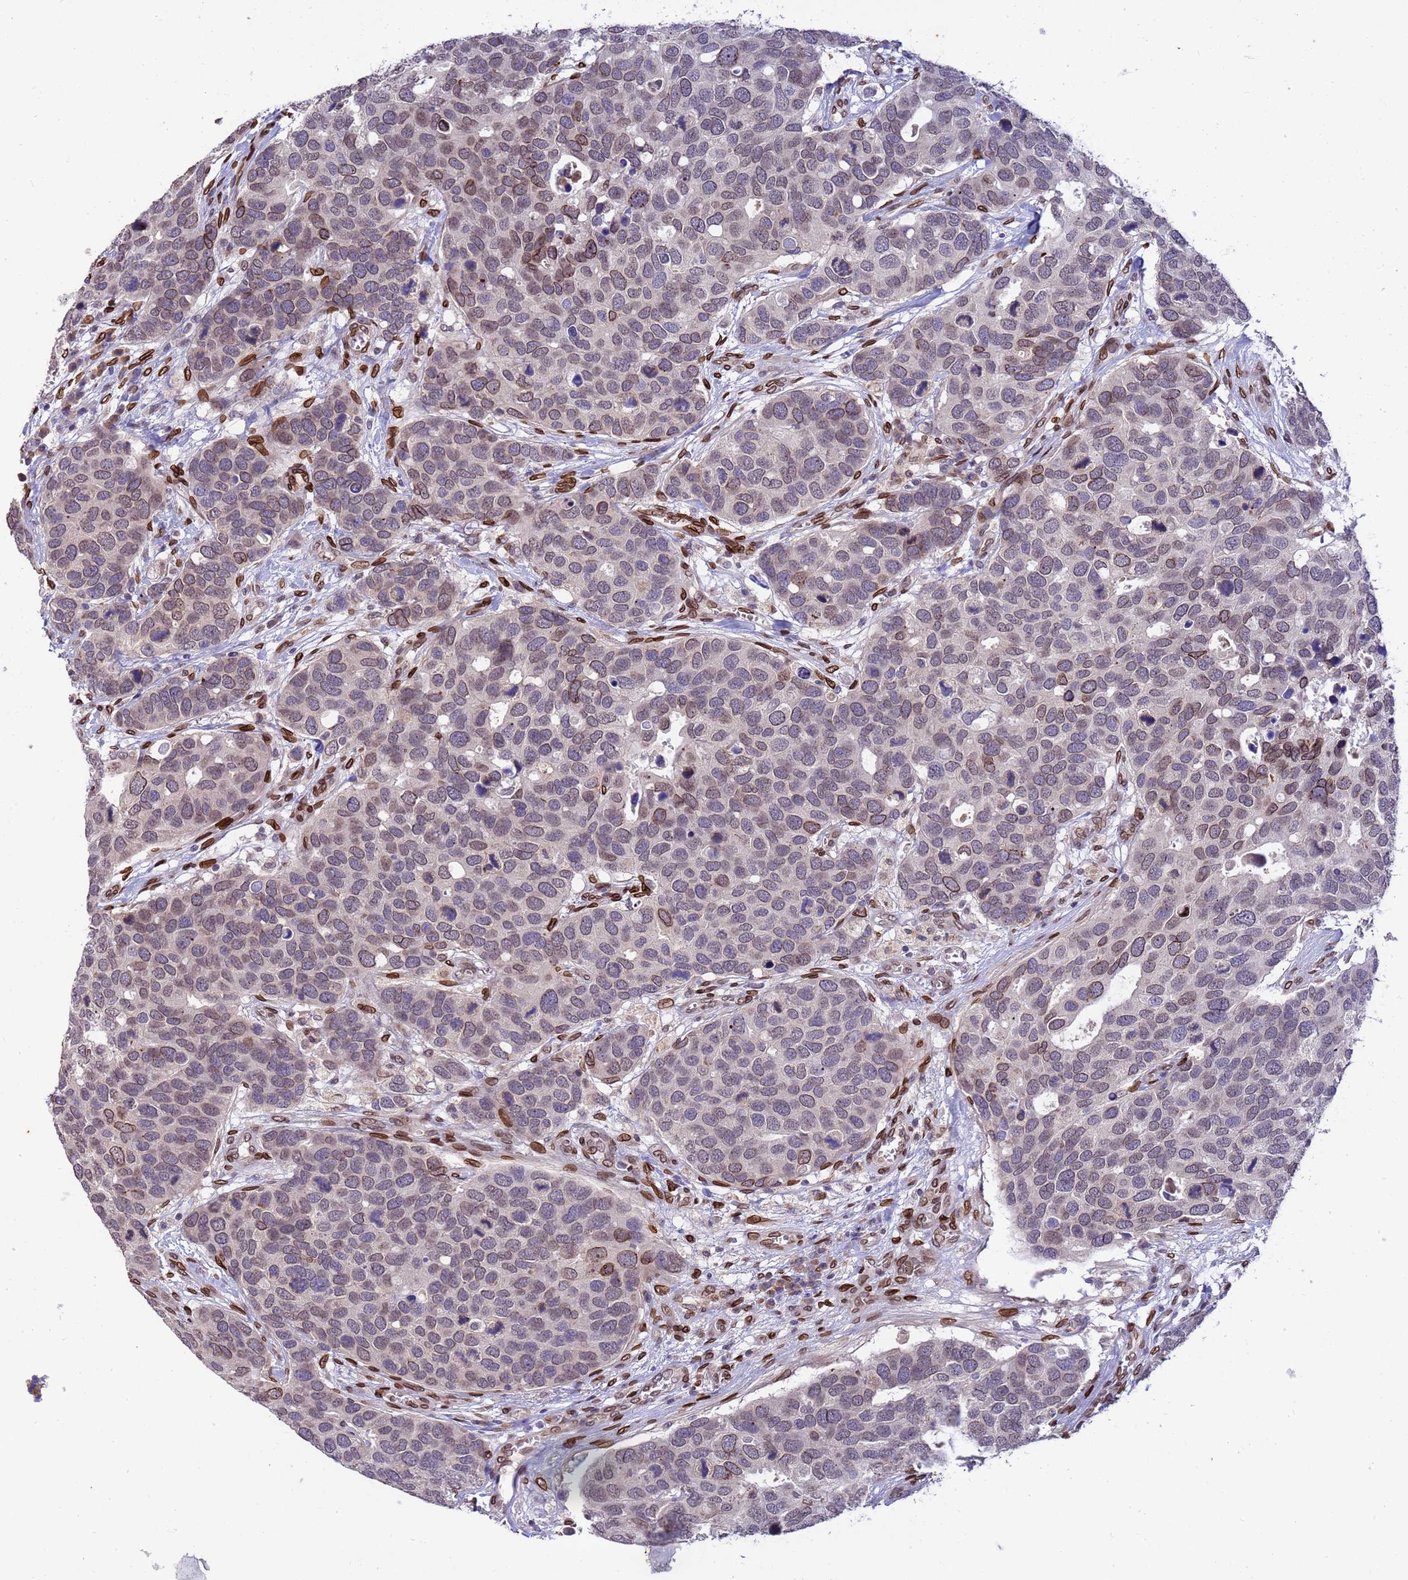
{"staining": {"intensity": "moderate", "quantity": "<25%", "location": "cytoplasmic/membranous,nuclear"}, "tissue": "breast cancer", "cell_type": "Tumor cells", "image_type": "cancer", "snomed": [{"axis": "morphology", "description": "Duct carcinoma"}, {"axis": "topography", "description": "Breast"}], "caption": "A low amount of moderate cytoplasmic/membranous and nuclear expression is present in approximately <25% of tumor cells in breast infiltrating ductal carcinoma tissue.", "gene": "GPR135", "patient": {"sex": "female", "age": 83}}